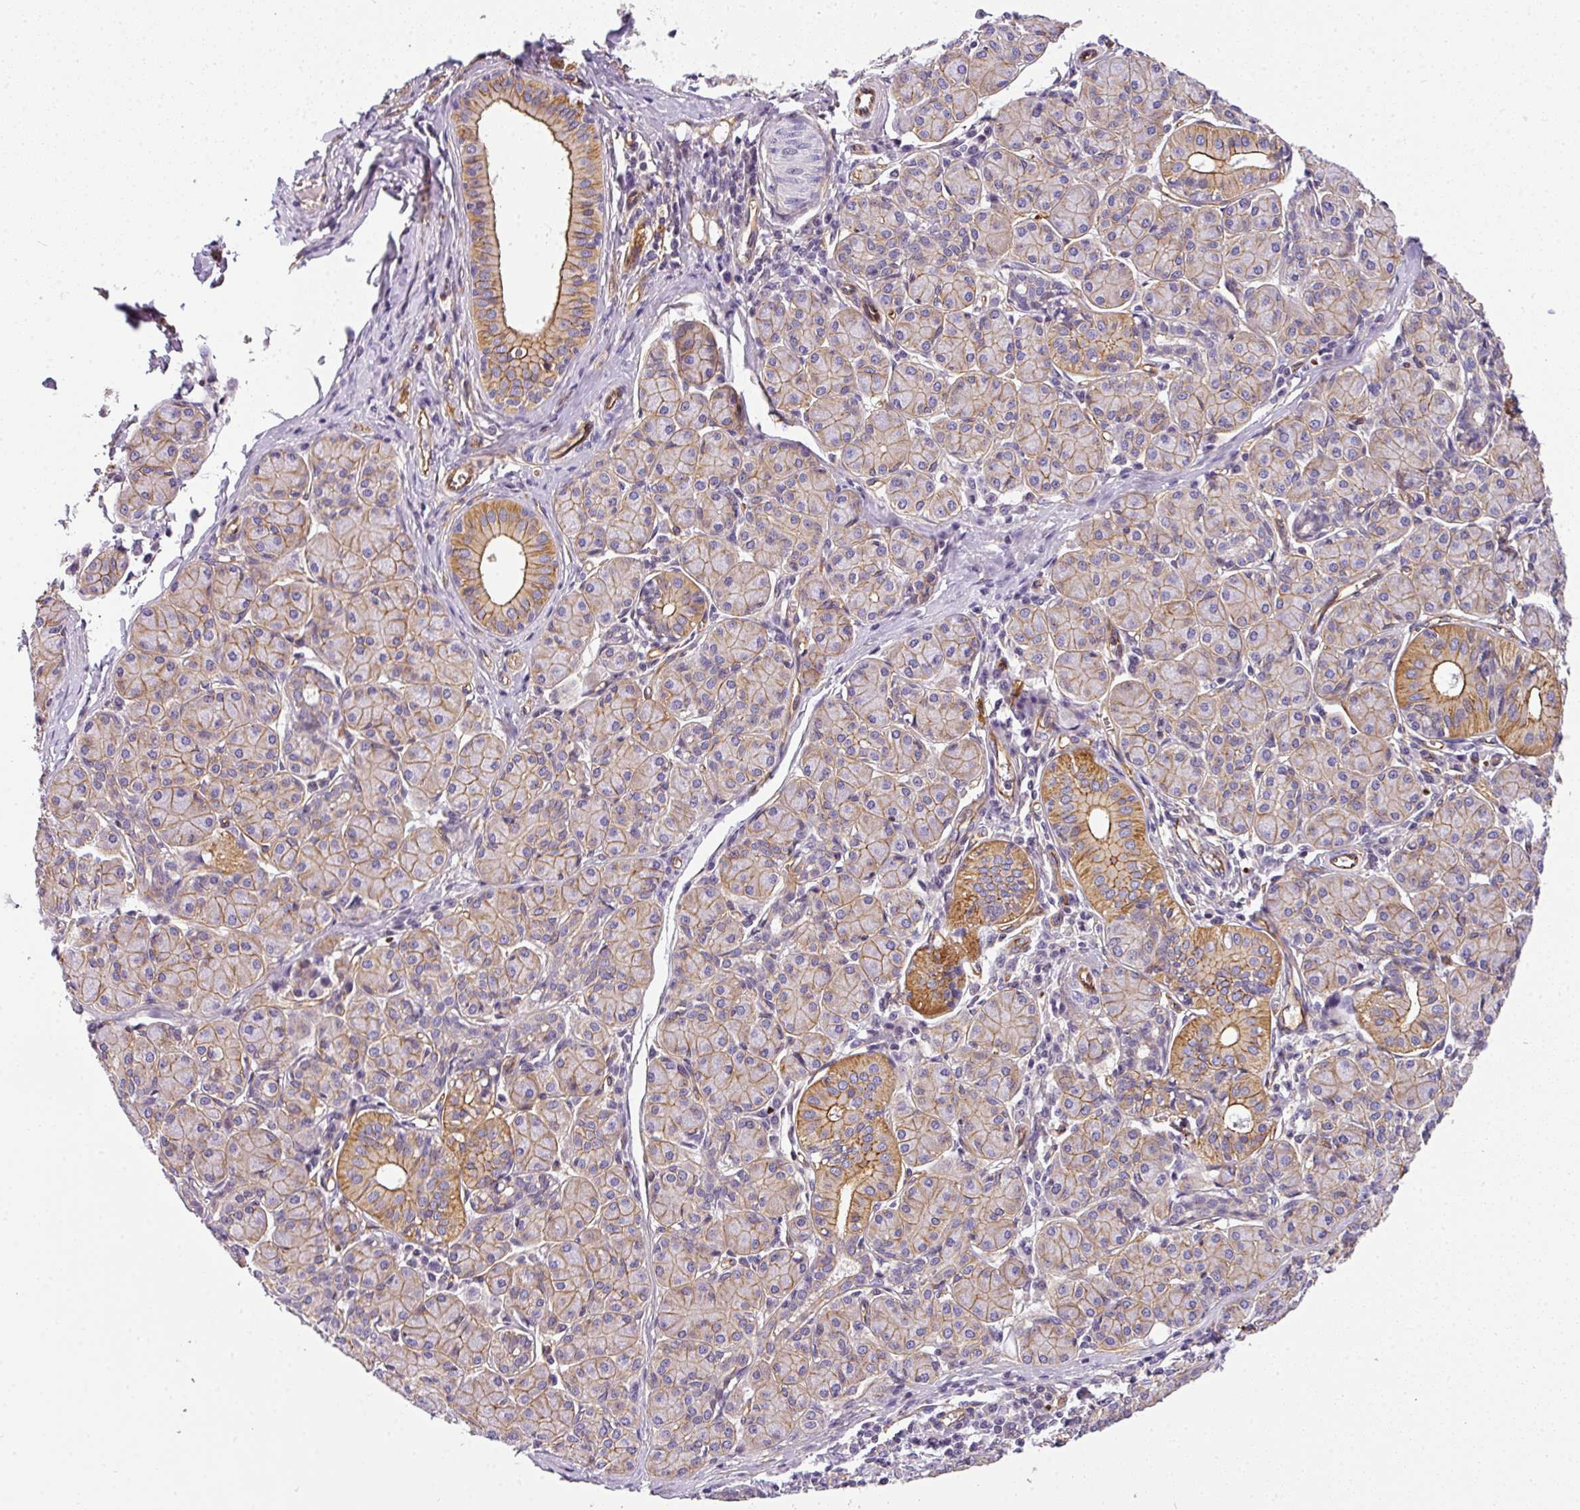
{"staining": {"intensity": "moderate", "quantity": "25%-75%", "location": "cytoplasmic/membranous"}, "tissue": "salivary gland", "cell_type": "Glandular cells", "image_type": "normal", "snomed": [{"axis": "morphology", "description": "Normal tissue, NOS"}, {"axis": "morphology", "description": "Inflammation, NOS"}, {"axis": "topography", "description": "Lymph node"}, {"axis": "topography", "description": "Salivary gland"}], "caption": "Glandular cells display medium levels of moderate cytoplasmic/membranous positivity in about 25%-75% of cells in benign human salivary gland. (brown staining indicates protein expression, while blue staining denotes nuclei).", "gene": "OR11H4", "patient": {"sex": "male", "age": 3}}